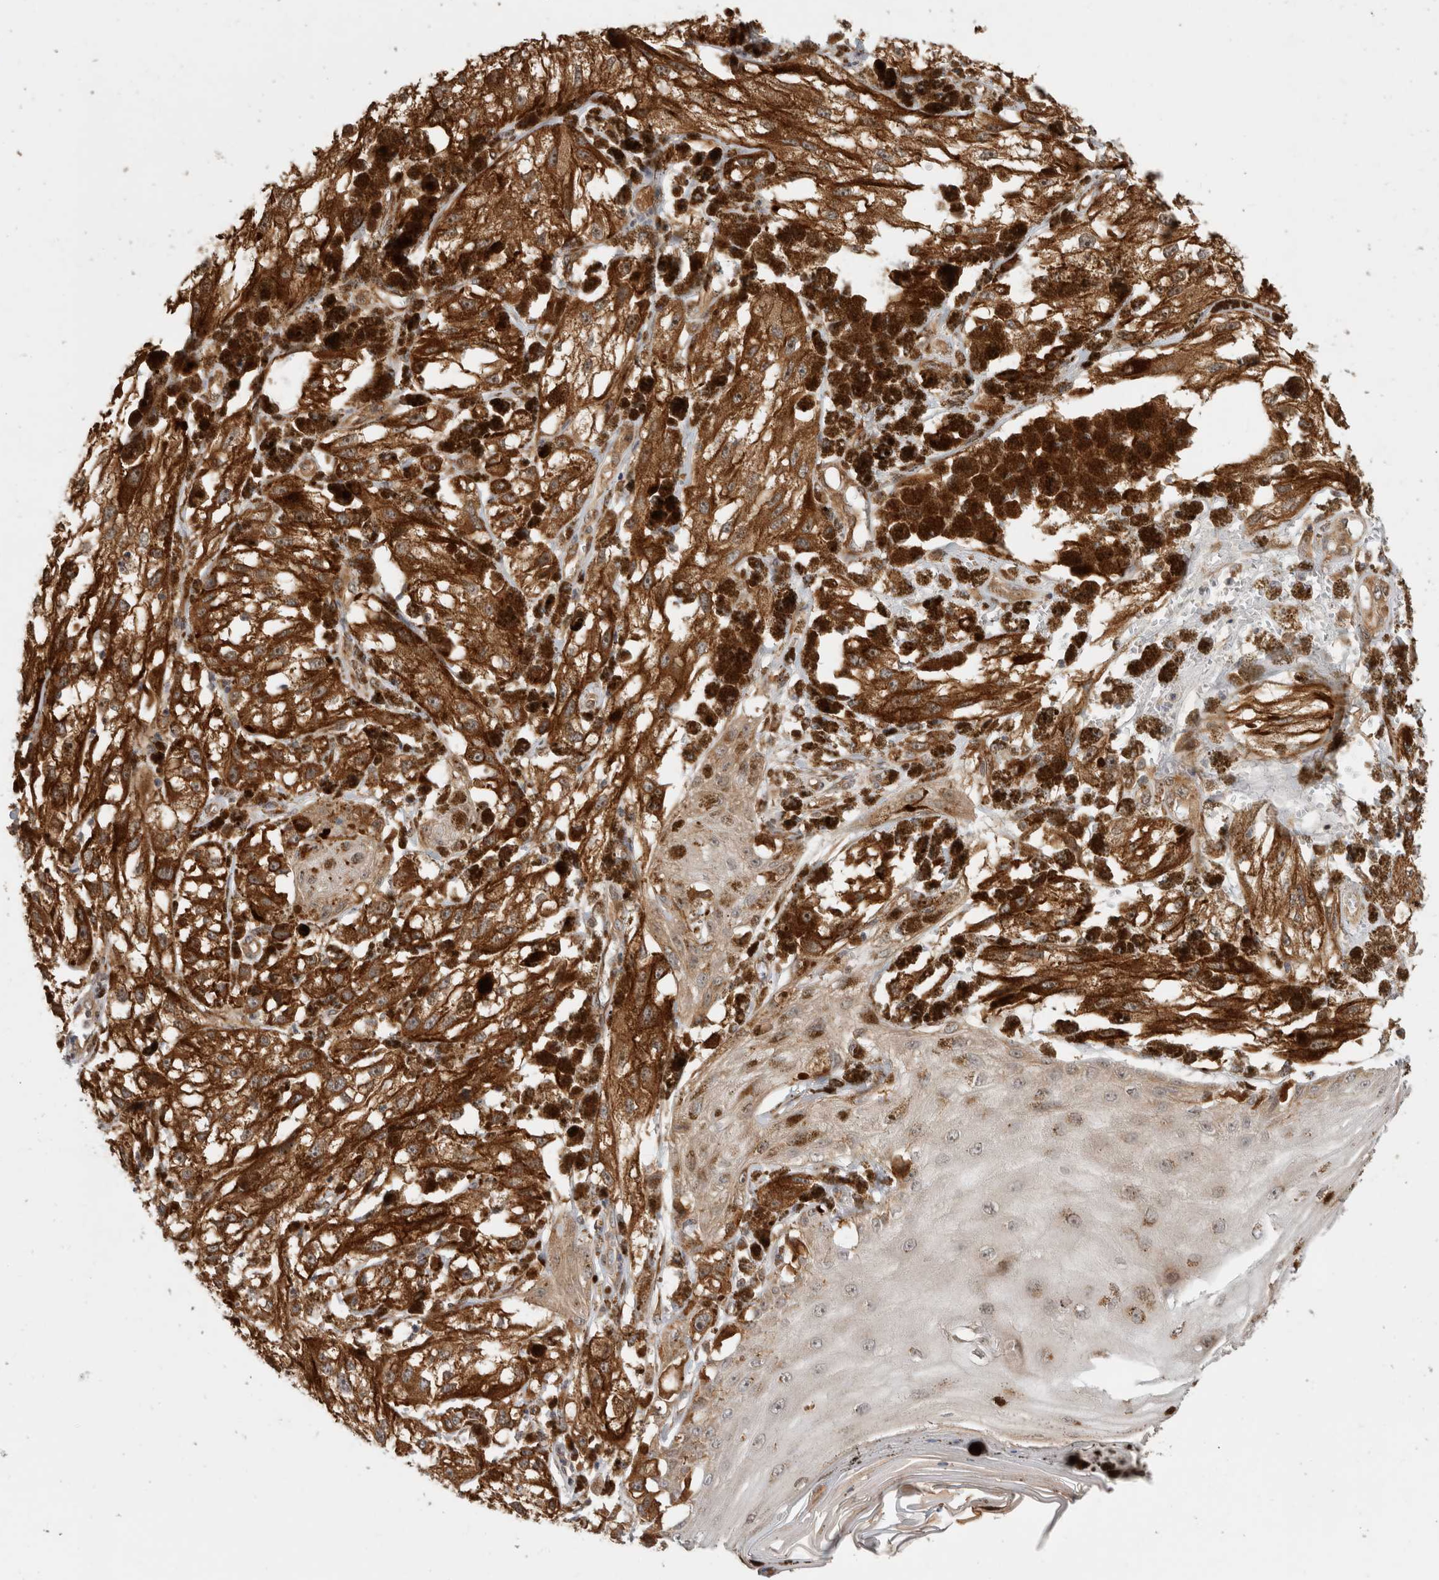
{"staining": {"intensity": "moderate", "quantity": ">75%", "location": "cytoplasmic/membranous"}, "tissue": "melanoma", "cell_type": "Tumor cells", "image_type": "cancer", "snomed": [{"axis": "morphology", "description": "Malignant melanoma, NOS"}, {"axis": "topography", "description": "Skin"}], "caption": "DAB immunohistochemical staining of human malignant melanoma displays moderate cytoplasmic/membranous protein expression in about >75% of tumor cells.", "gene": "PCDHB15", "patient": {"sex": "male", "age": 88}}